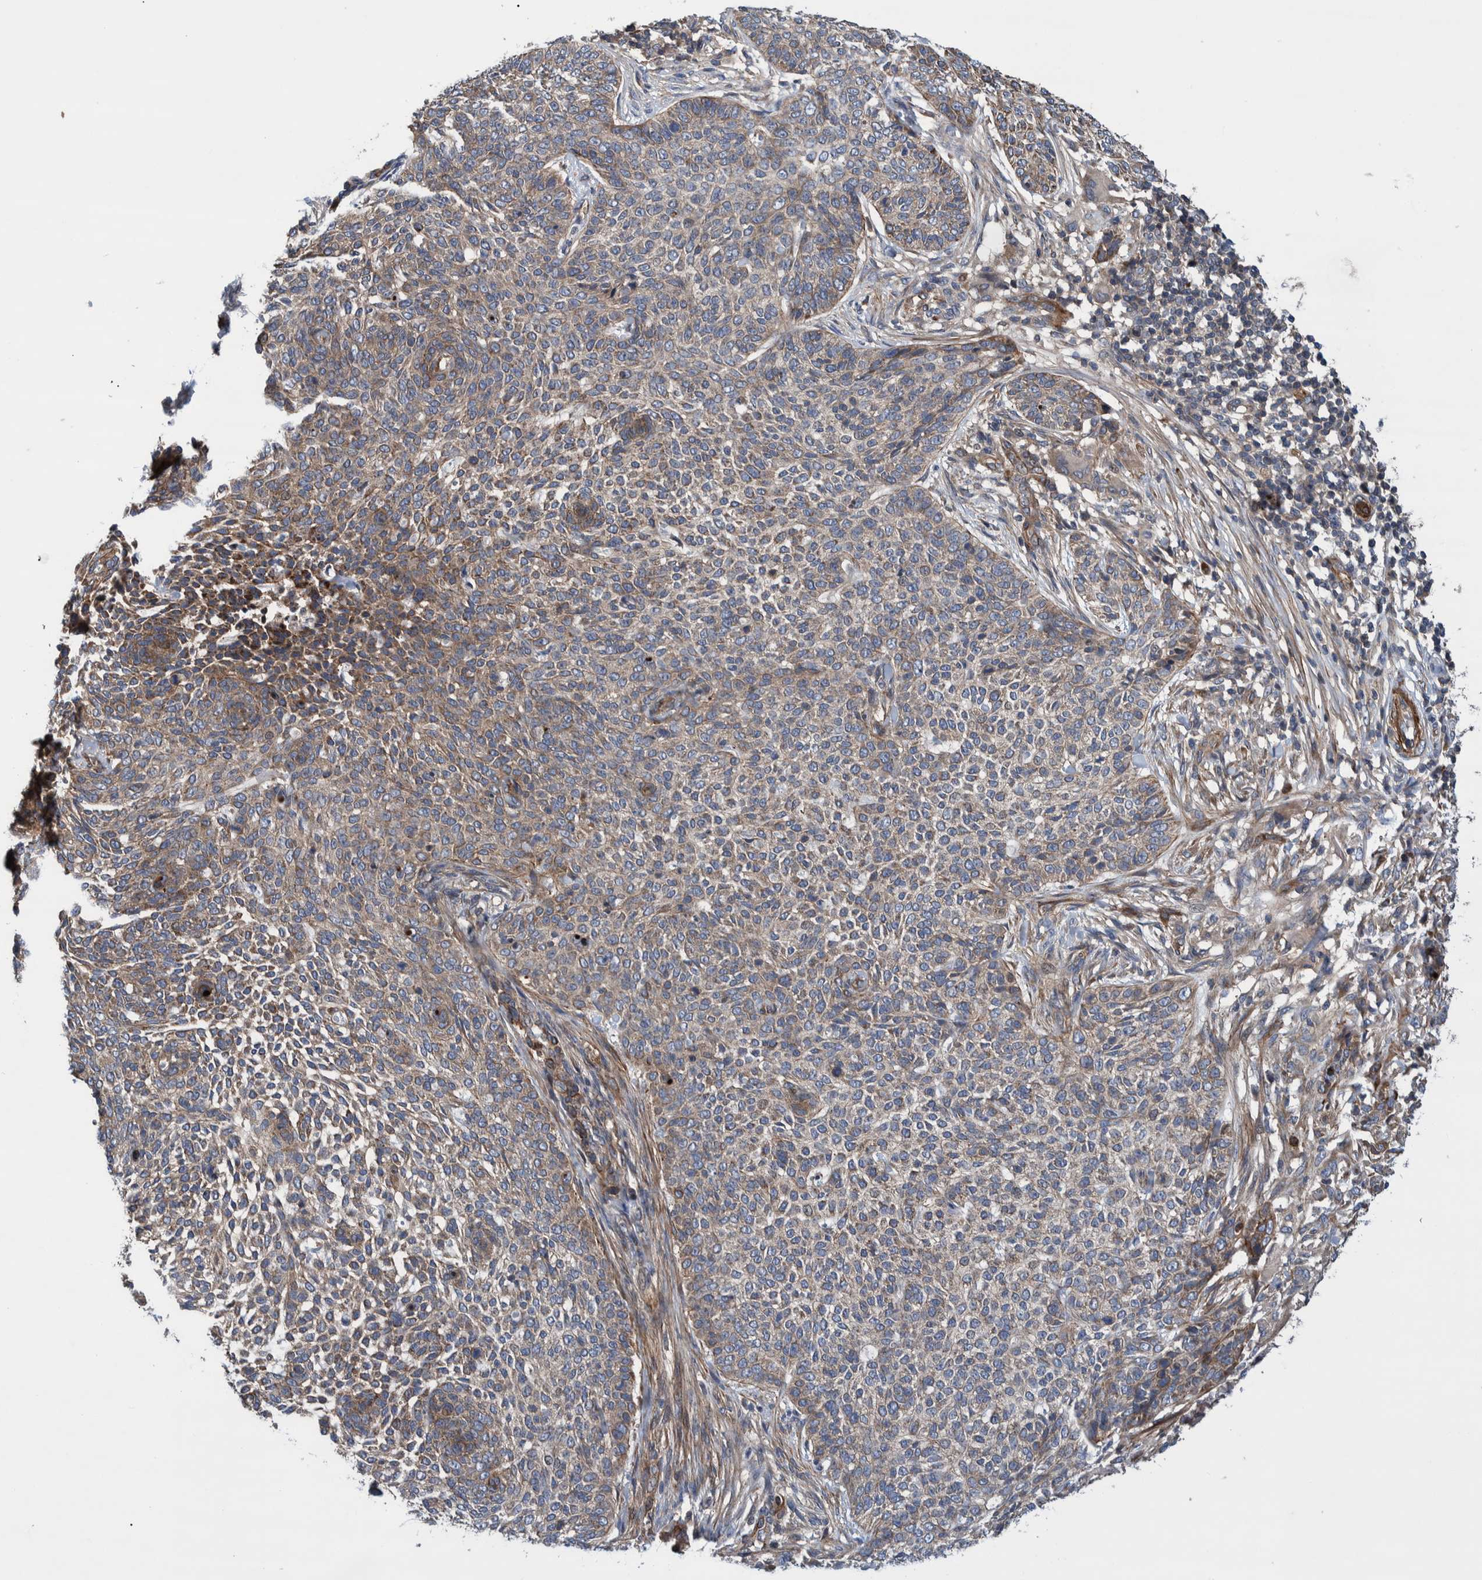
{"staining": {"intensity": "weak", "quantity": ">75%", "location": "cytoplasmic/membranous"}, "tissue": "skin cancer", "cell_type": "Tumor cells", "image_type": "cancer", "snomed": [{"axis": "morphology", "description": "Basal cell carcinoma"}, {"axis": "topography", "description": "Skin"}], "caption": "Skin basal cell carcinoma stained with immunohistochemistry (IHC) displays weak cytoplasmic/membranous staining in about >75% of tumor cells. (DAB IHC, brown staining for protein, blue staining for nuclei).", "gene": "GRPEL2", "patient": {"sex": "female", "age": 64}}